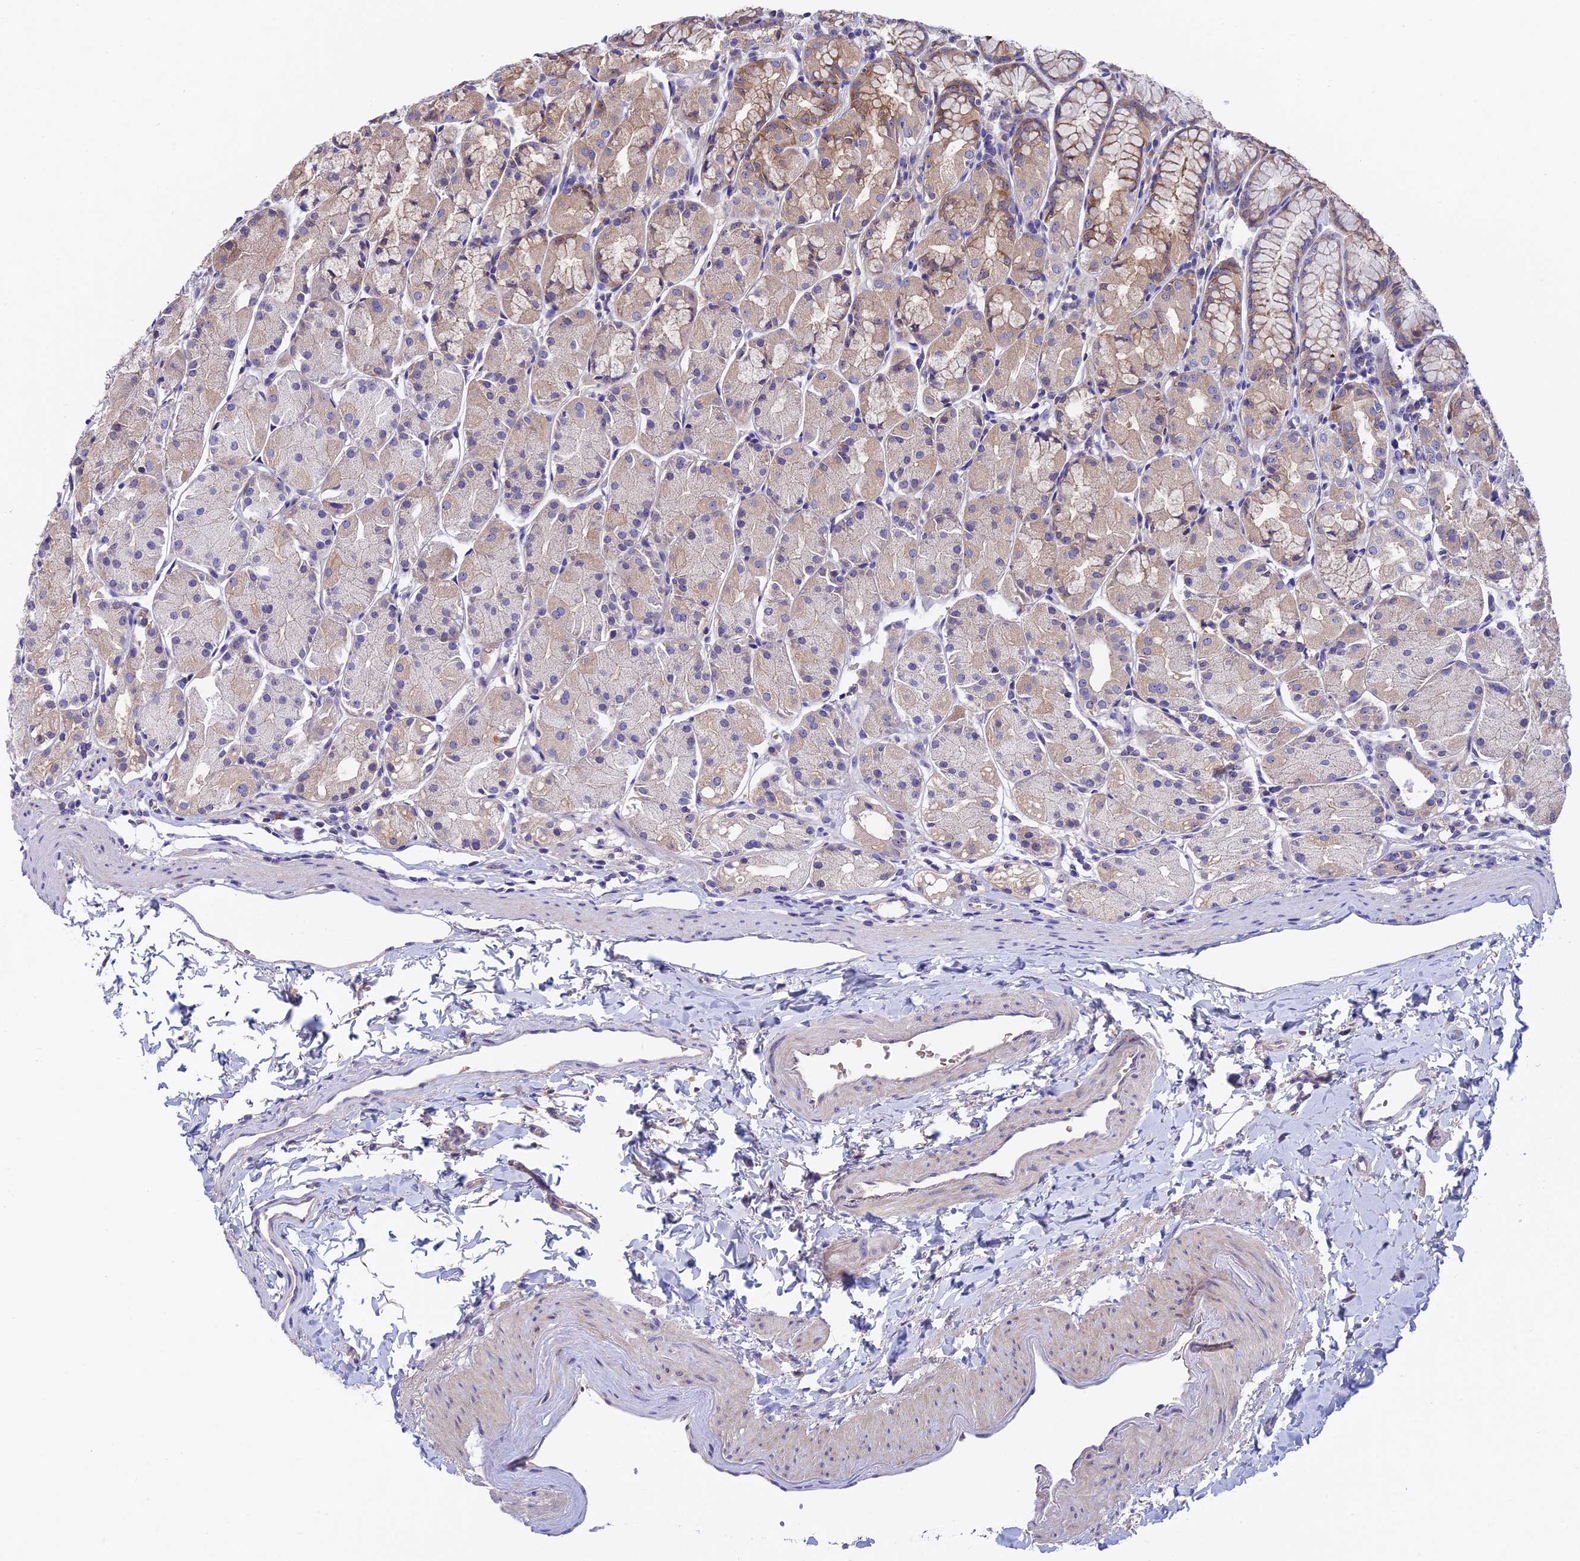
{"staining": {"intensity": "moderate", "quantity": "<25%", "location": "cytoplasmic/membranous"}, "tissue": "stomach", "cell_type": "Glandular cells", "image_type": "normal", "snomed": [{"axis": "morphology", "description": "Normal tissue, NOS"}, {"axis": "topography", "description": "Stomach, upper"}], "caption": "Brown immunohistochemical staining in unremarkable human stomach reveals moderate cytoplasmic/membranous expression in approximately <25% of glandular cells. The protein is shown in brown color, while the nuclei are stained blue.", "gene": "DUSP29", "patient": {"sex": "male", "age": 47}}